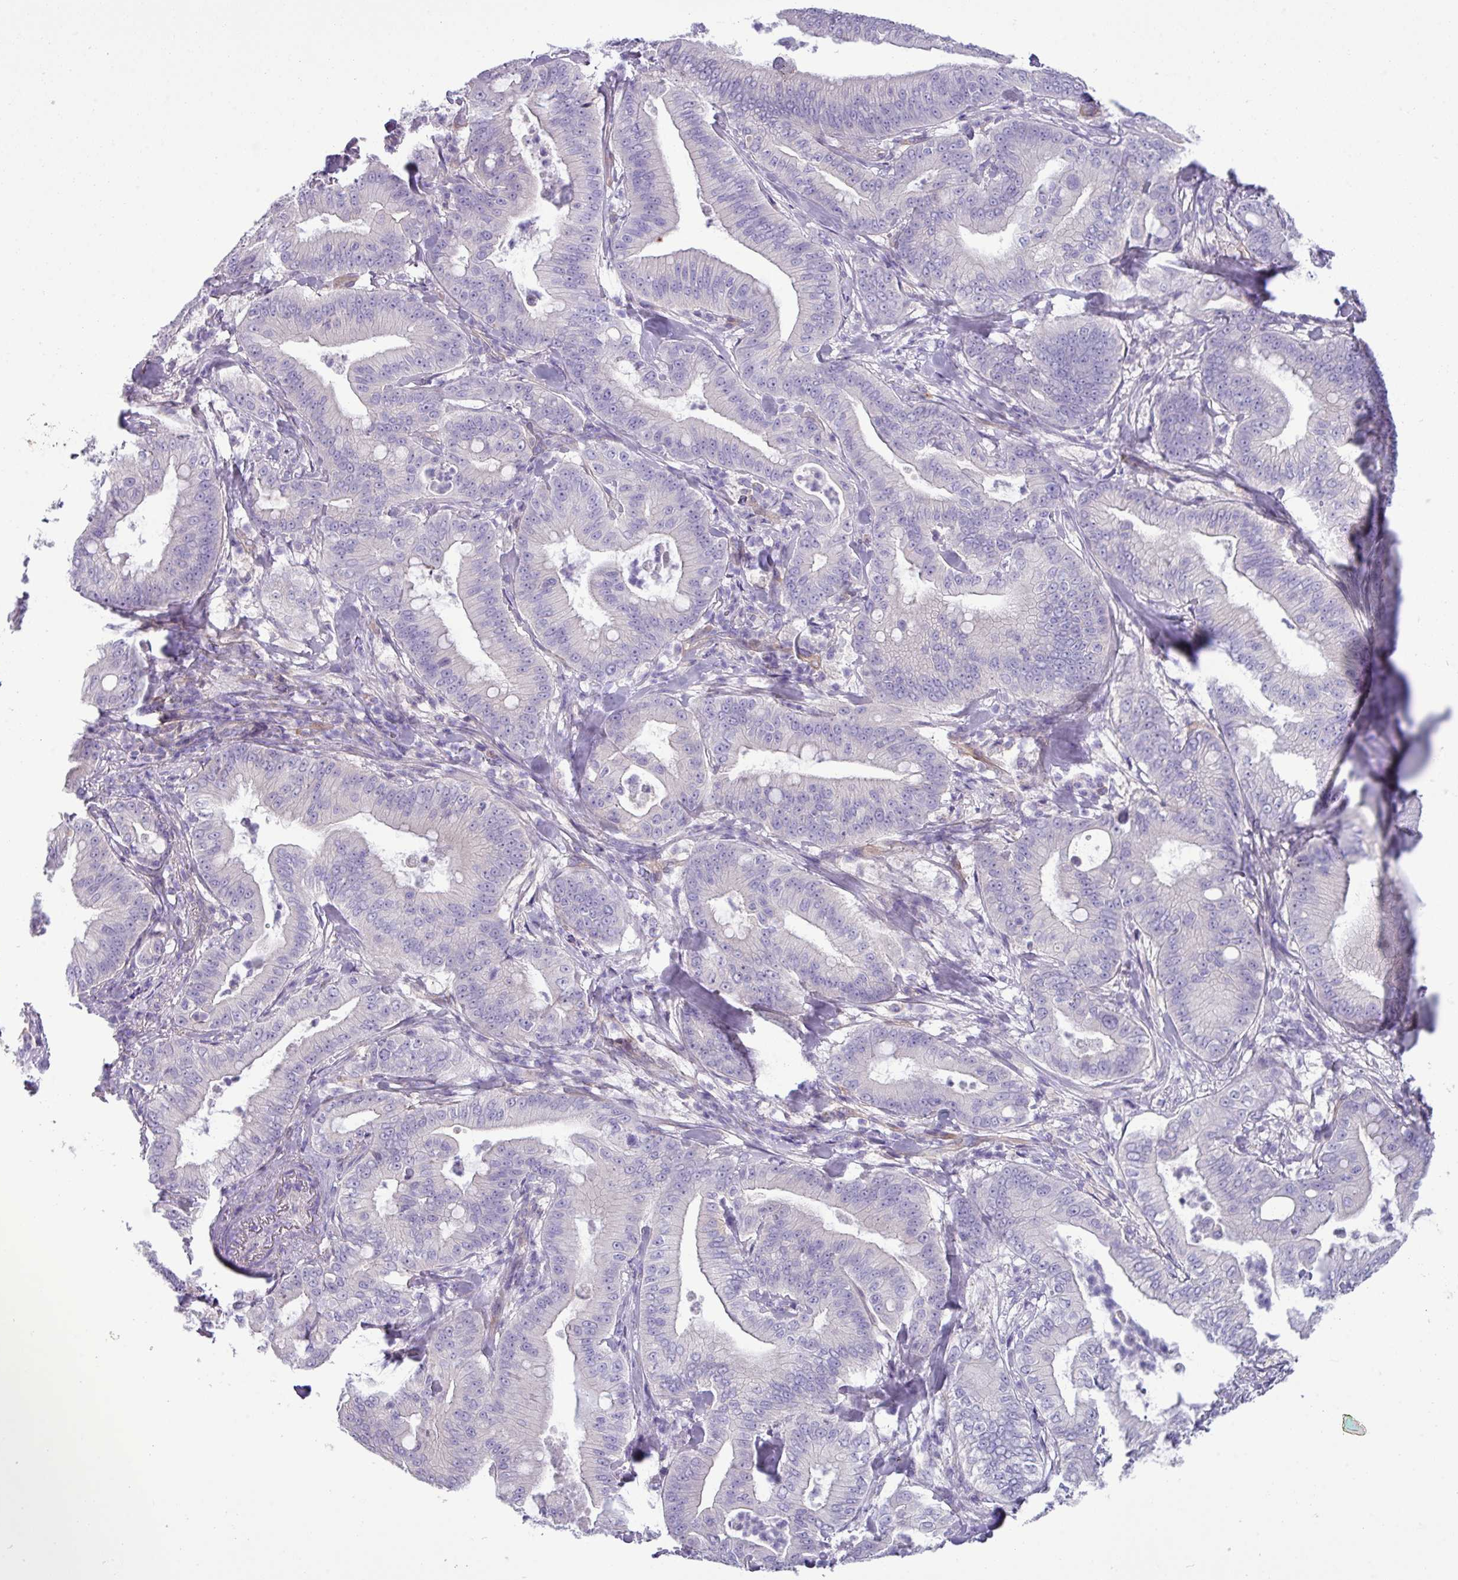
{"staining": {"intensity": "negative", "quantity": "none", "location": "none"}, "tissue": "pancreatic cancer", "cell_type": "Tumor cells", "image_type": "cancer", "snomed": [{"axis": "morphology", "description": "Adenocarcinoma, NOS"}, {"axis": "topography", "description": "Pancreas"}], "caption": "The IHC photomicrograph has no significant positivity in tumor cells of pancreatic cancer (adenocarcinoma) tissue.", "gene": "KIRREL3", "patient": {"sex": "male", "age": 71}}